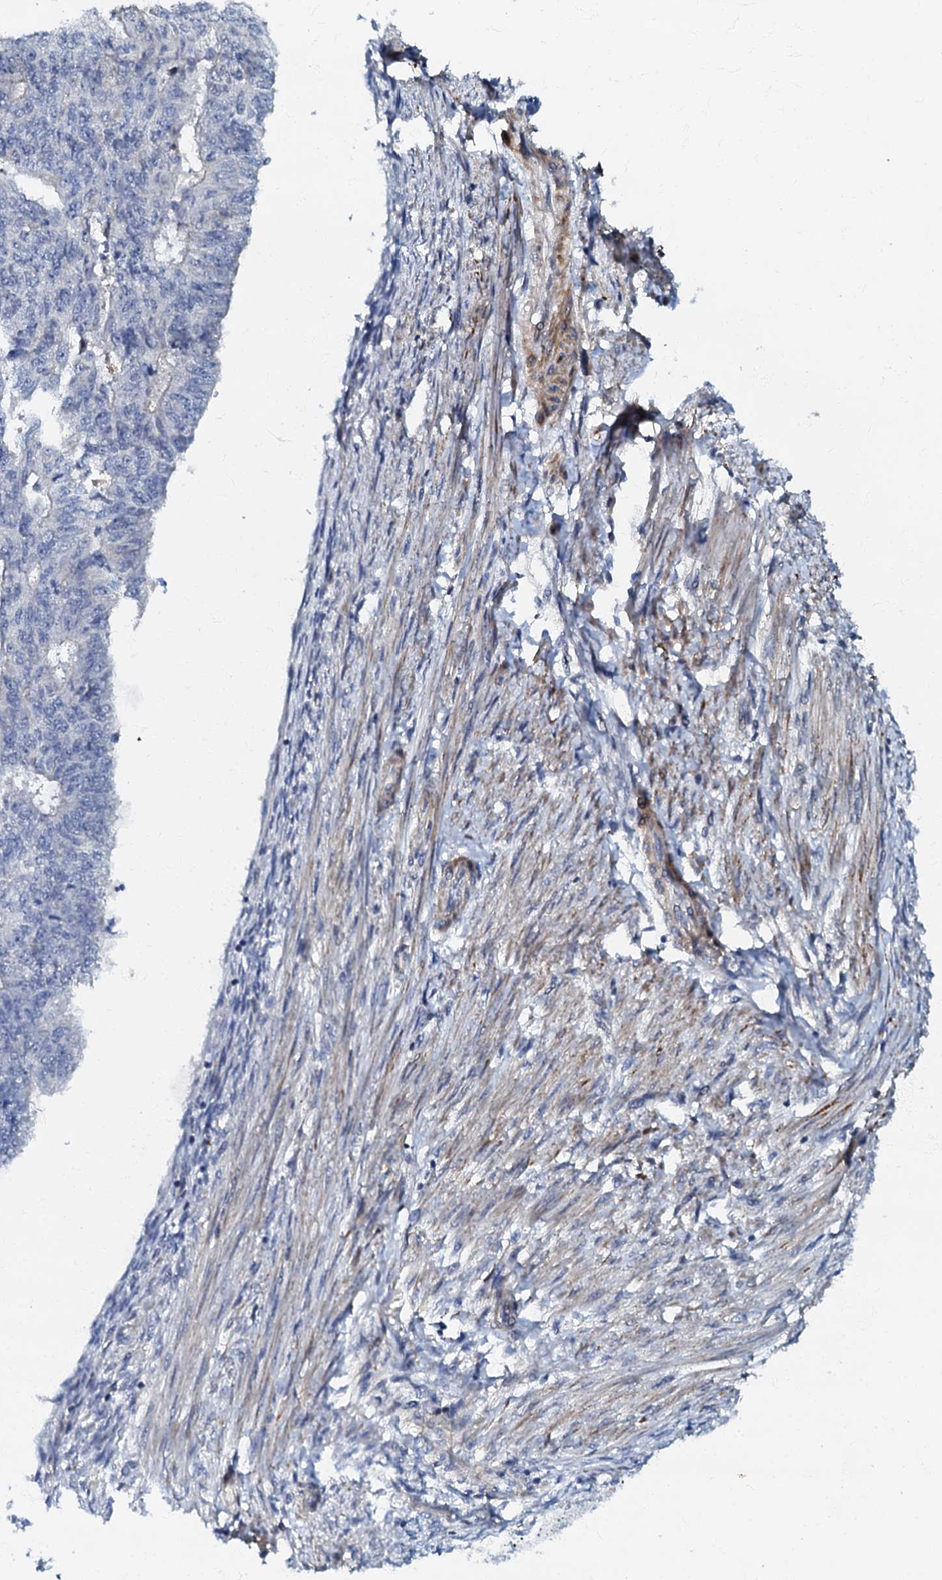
{"staining": {"intensity": "negative", "quantity": "none", "location": "none"}, "tissue": "endometrial cancer", "cell_type": "Tumor cells", "image_type": "cancer", "snomed": [{"axis": "morphology", "description": "Adenocarcinoma, NOS"}, {"axis": "topography", "description": "Endometrium"}], "caption": "This is an immunohistochemistry (IHC) image of human endometrial cancer (adenocarcinoma). There is no positivity in tumor cells.", "gene": "OLAH", "patient": {"sex": "female", "age": 32}}